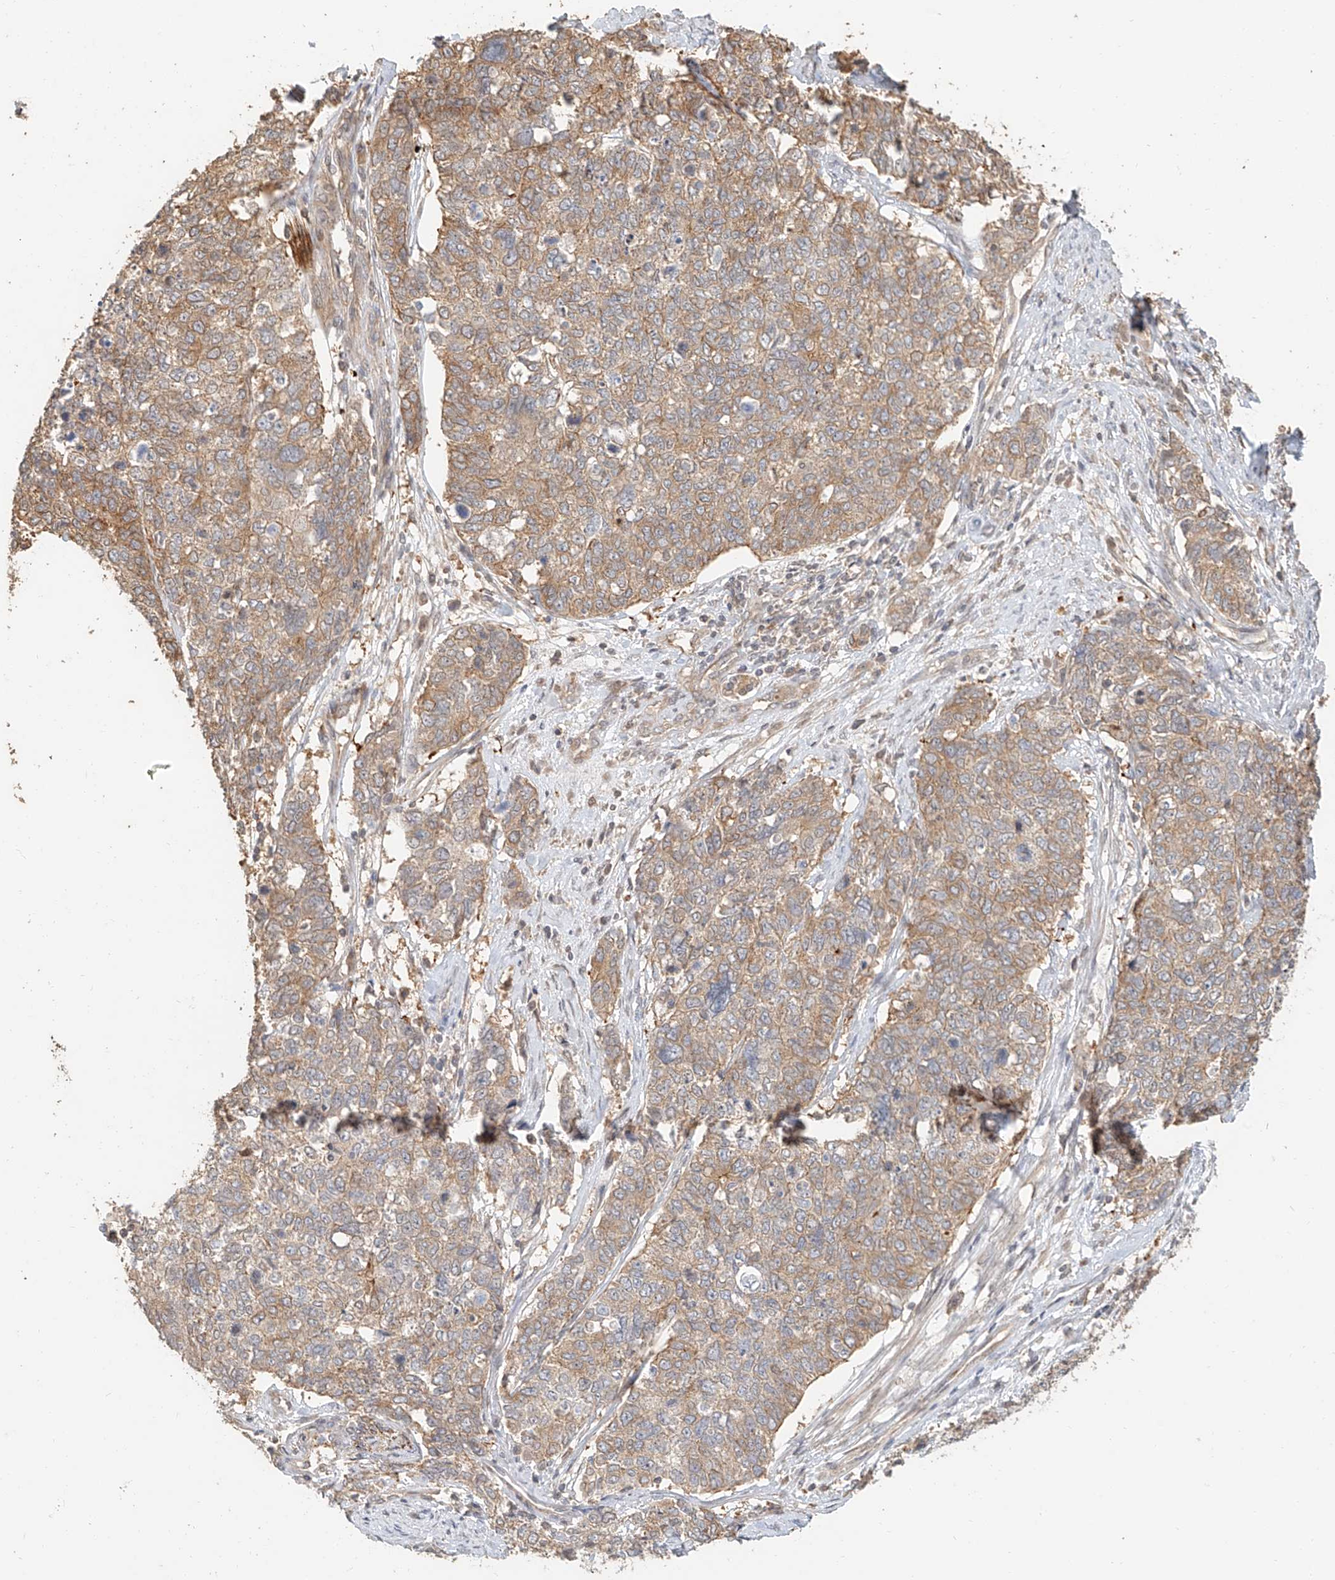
{"staining": {"intensity": "weak", "quantity": ">75%", "location": "cytoplasmic/membranous"}, "tissue": "cervical cancer", "cell_type": "Tumor cells", "image_type": "cancer", "snomed": [{"axis": "morphology", "description": "Squamous cell carcinoma, NOS"}, {"axis": "topography", "description": "Cervix"}], "caption": "An image of human squamous cell carcinoma (cervical) stained for a protein reveals weak cytoplasmic/membranous brown staining in tumor cells. (IHC, brightfield microscopy, high magnification).", "gene": "NAP1L1", "patient": {"sex": "female", "age": 63}}